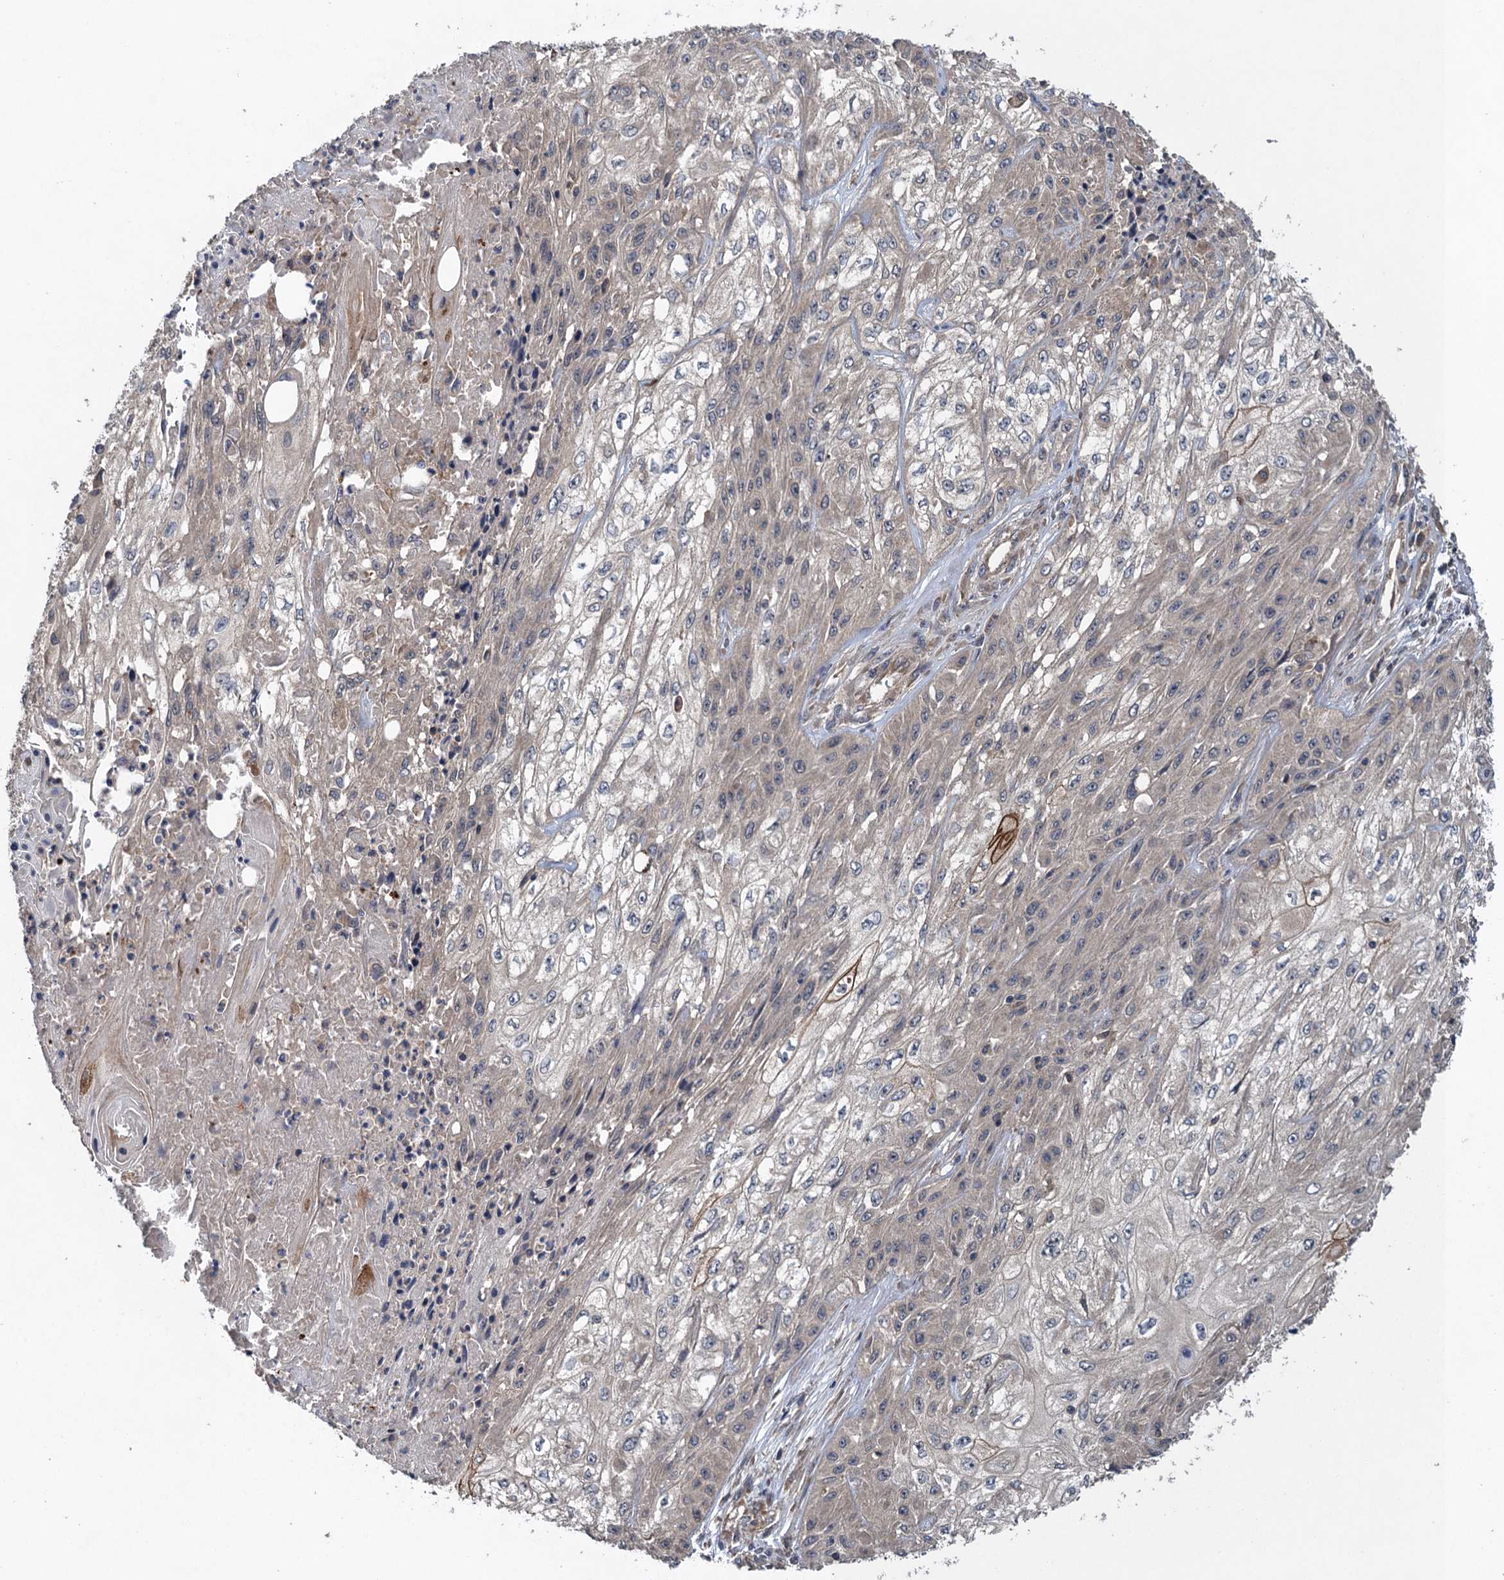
{"staining": {"intensity": "negative", "quantity": "none", "location": "none"}, "tissue": "skin cancer", "cell_type": "Tumor cells", "image_type": "cancer", "snomed": [{"axis": "morphology", "description": "Squamous cell carcinoma, NOS"}, {"axis": "morphology", "description": "Squamous cell carcinoma, metastatic, NOS"}, {"axis": "topography", "description": "Skin"}, {"axis": "topography", "description": "Lymph node"}], "caption": "Skin cancer (metastatic squamous cell carcinoma) was stained to show a protein in brown. There is no significant expression in tumor cells. (DAB immunohistochemistry with hematoxylin counter stain).", "gene": "CNTN5", "patient": {"sex": "male", "age": 75}}